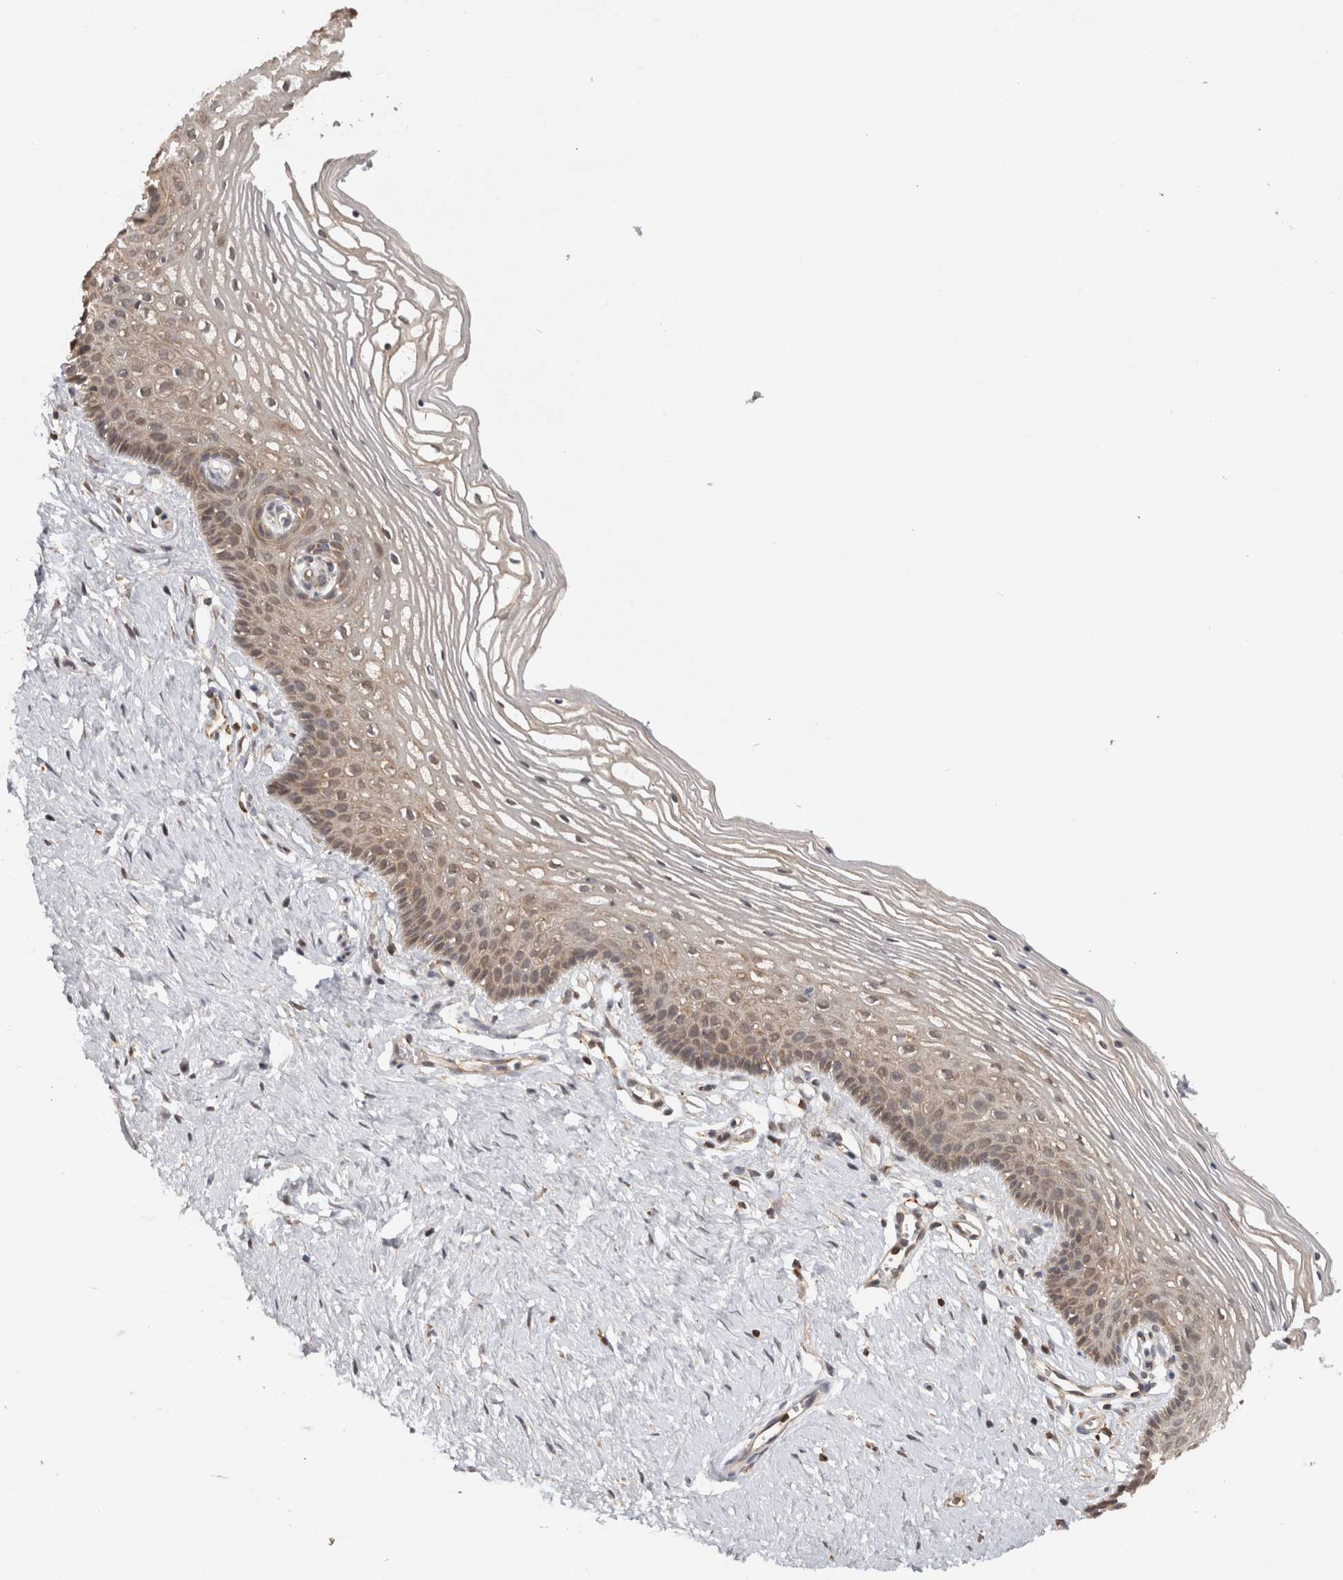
{"staining": {"intensity": "weak", "quantity": "25%-75%", "location": "cytoplasmic/membranous"}, "tissue": "vagina", "cell_type": "Squamous epithelial cells", "image_type": "normal", "snomed": [{"axis": "morphology", "description": "Normal tissue, NOS"}, {"axis": "topography", "description": "Vagina"}], "caption": "Protein staining of benign vagina reveals weak cytoplasmic/membranous expression in approximately 25%-75% of squamous epithelial cells.", "gene": "ACAT2", "patient": {"sex": "female", "age": 32}}